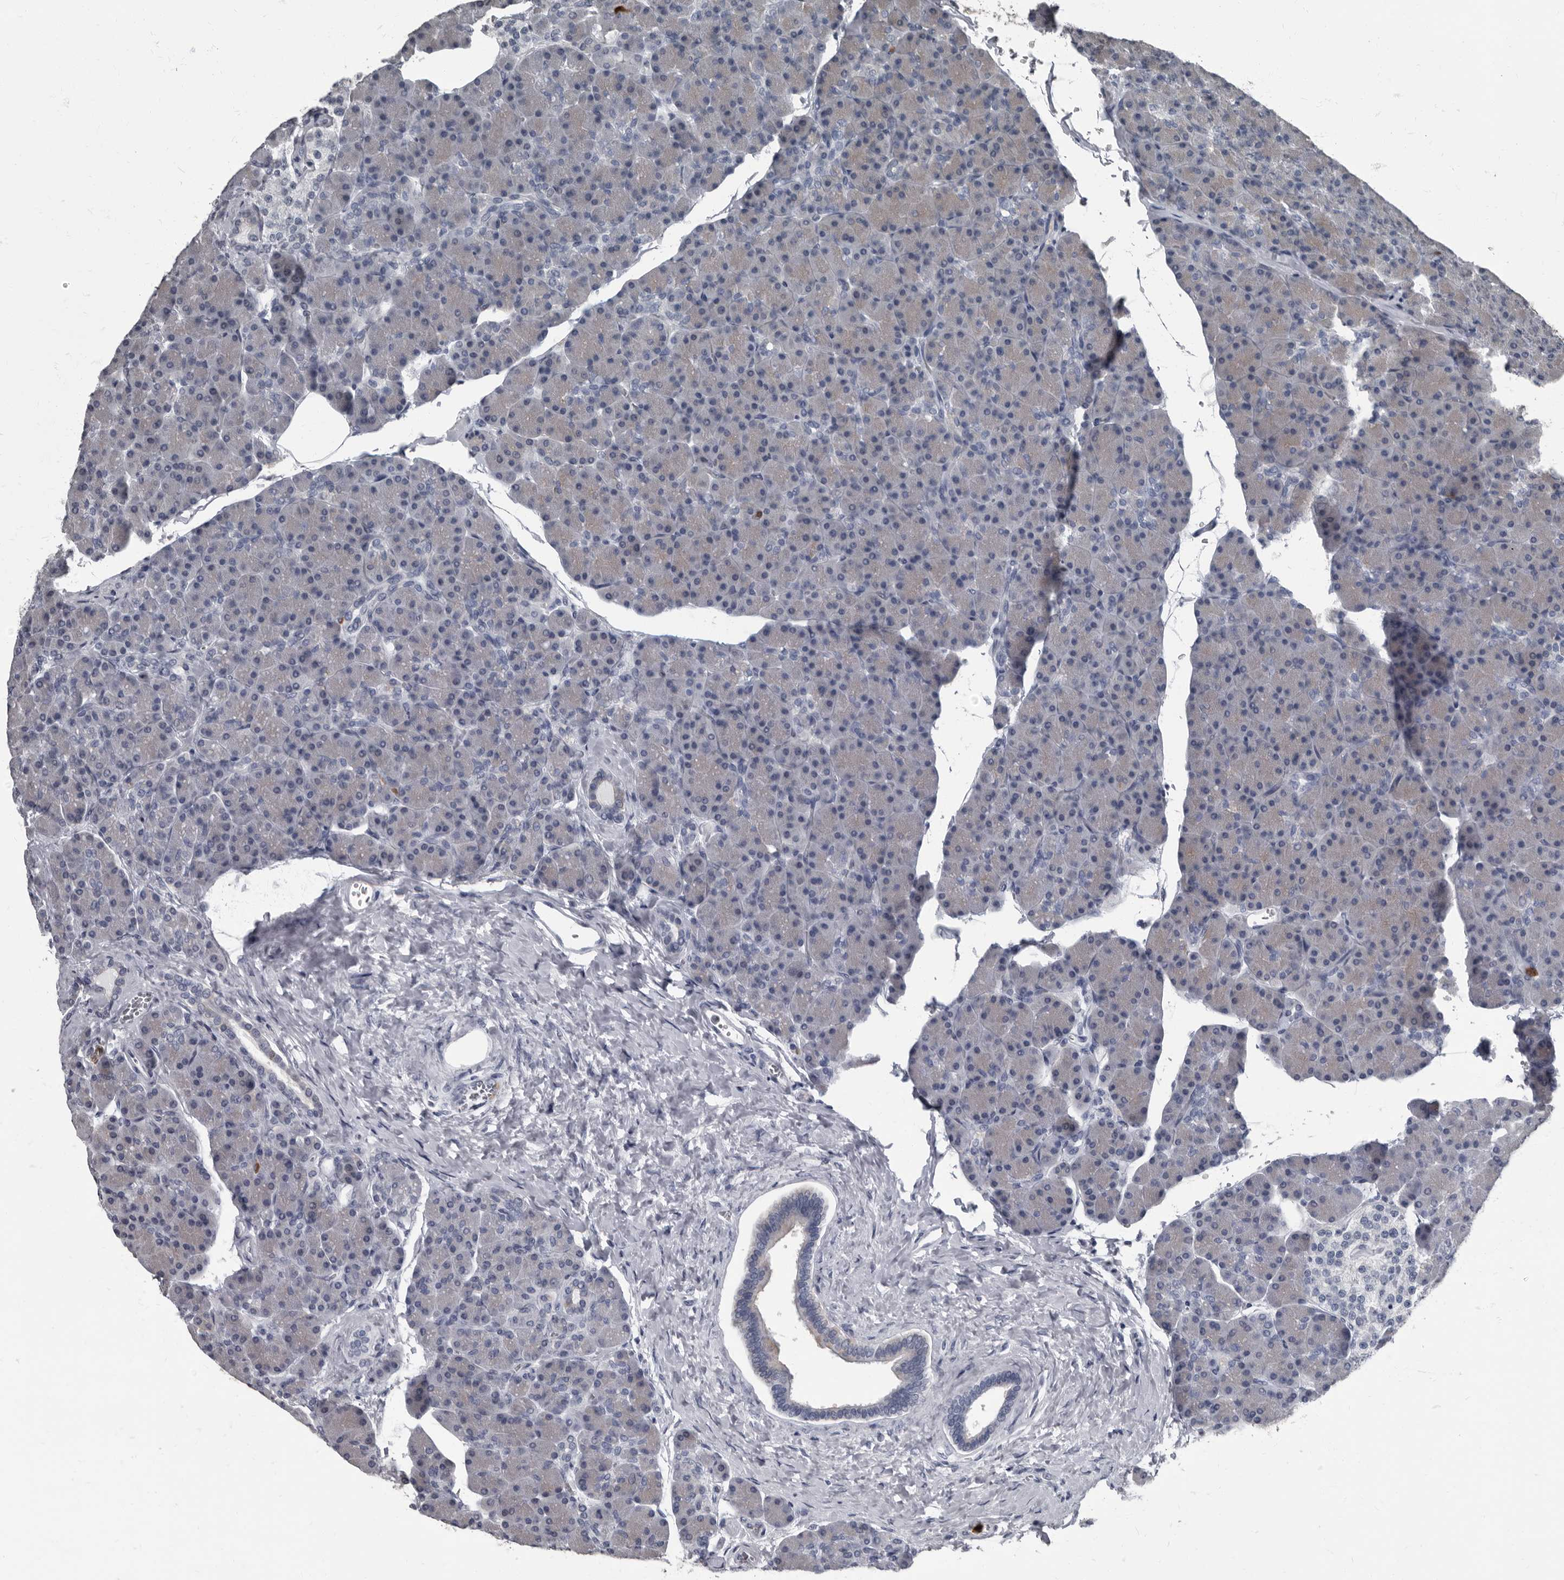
{"staining": {"intensity": "weak", "quantity": "<25%", "location": "cytoplasmic/membranous"}, "tissue": "pancreas", "cell_type": "Exocrine glandular cells", "image_type": "normal", "snomed": [{"axis": "morphology", "description": "Normal tissue, NOS"}, {"axis": "topography", "description": "Pancreas"}], "caption": "The image reveals no significant positivity in exocrine glandular cells of pancreas. (Stains: DAB (3,3'-diaminobenzidine) IHC with hematoxylin counter stain, Microscopy: brightfield microscopy at high magnification).", "gene": "TPD52L1", "patient": {"sex": "female", "age": 43}}